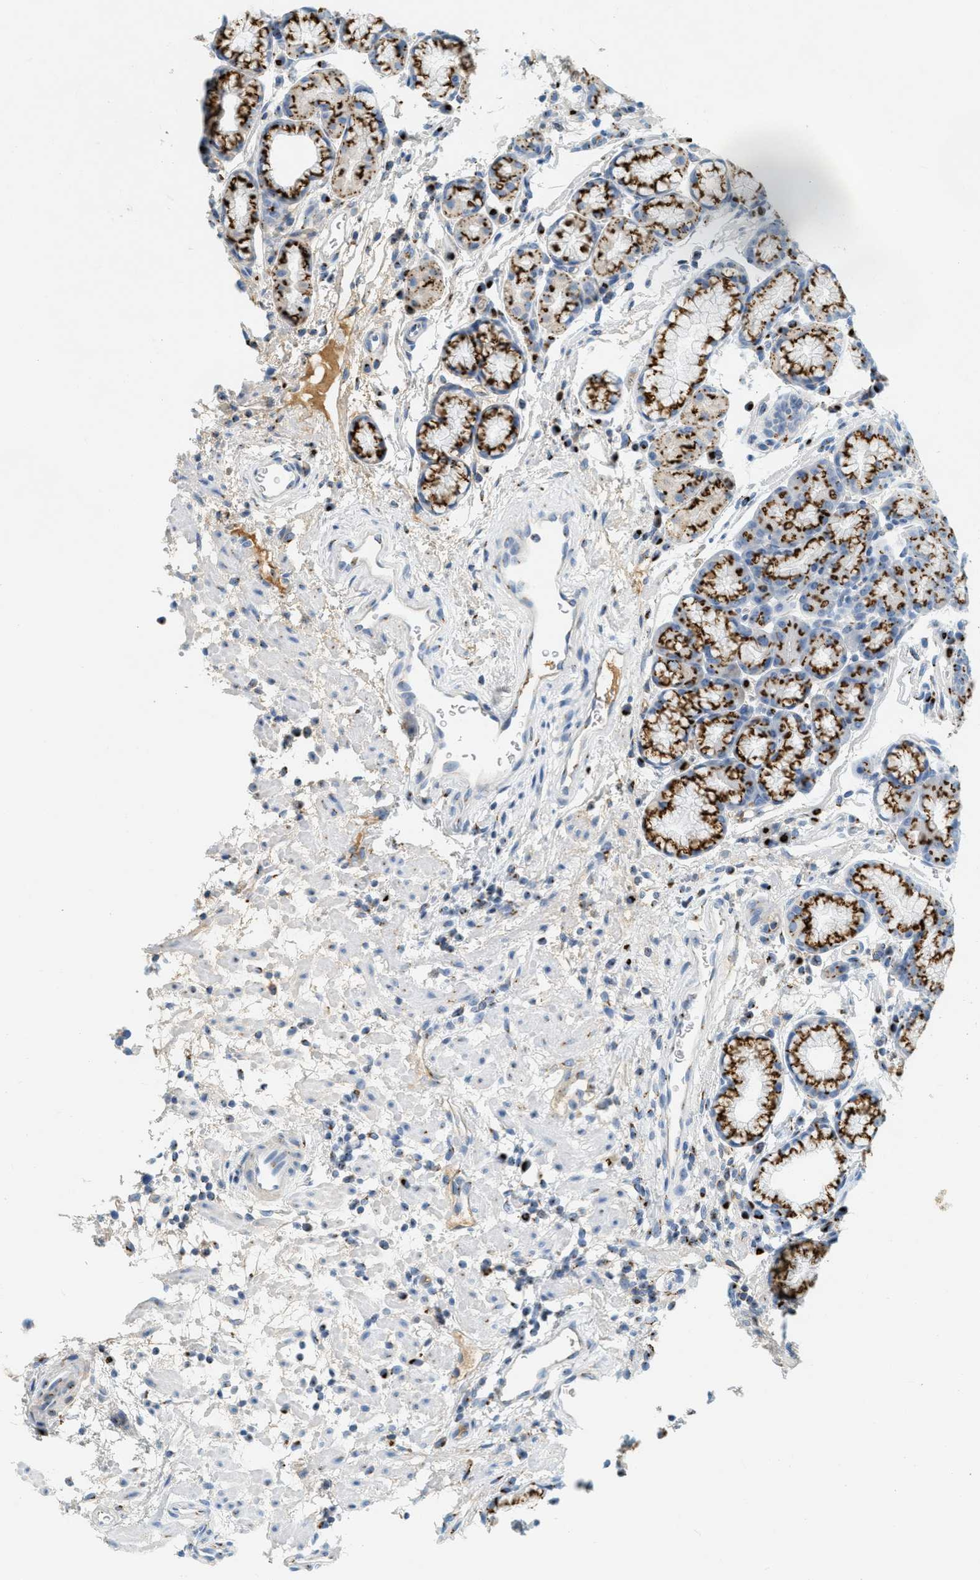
{"staining": {"intensity": "strong", "quantity": ">75%", "location": "cytoplasmic/membranous"}, "tissue": "stomach", "cell_type": "Glandular cells", "image_type": "normal", "snomed": [{"axis": "morphology", "description": "Normal tissue, NOS"}, {"axis": "morphology", "description": "Carcinoid, malignant, NOS"}, {"axis": "topography", "description": "Stomach, upper"}], "caption": "Immunohistochemical staining of unremarkable stomach demonstrates >75% levels of strong cytoplasmic/membranous protein positivity in about >75% of glandular cells. Nuclei are stained in blue.", "gene": "ENTPD4", "patient": {"sex": "male", "age": 39}}